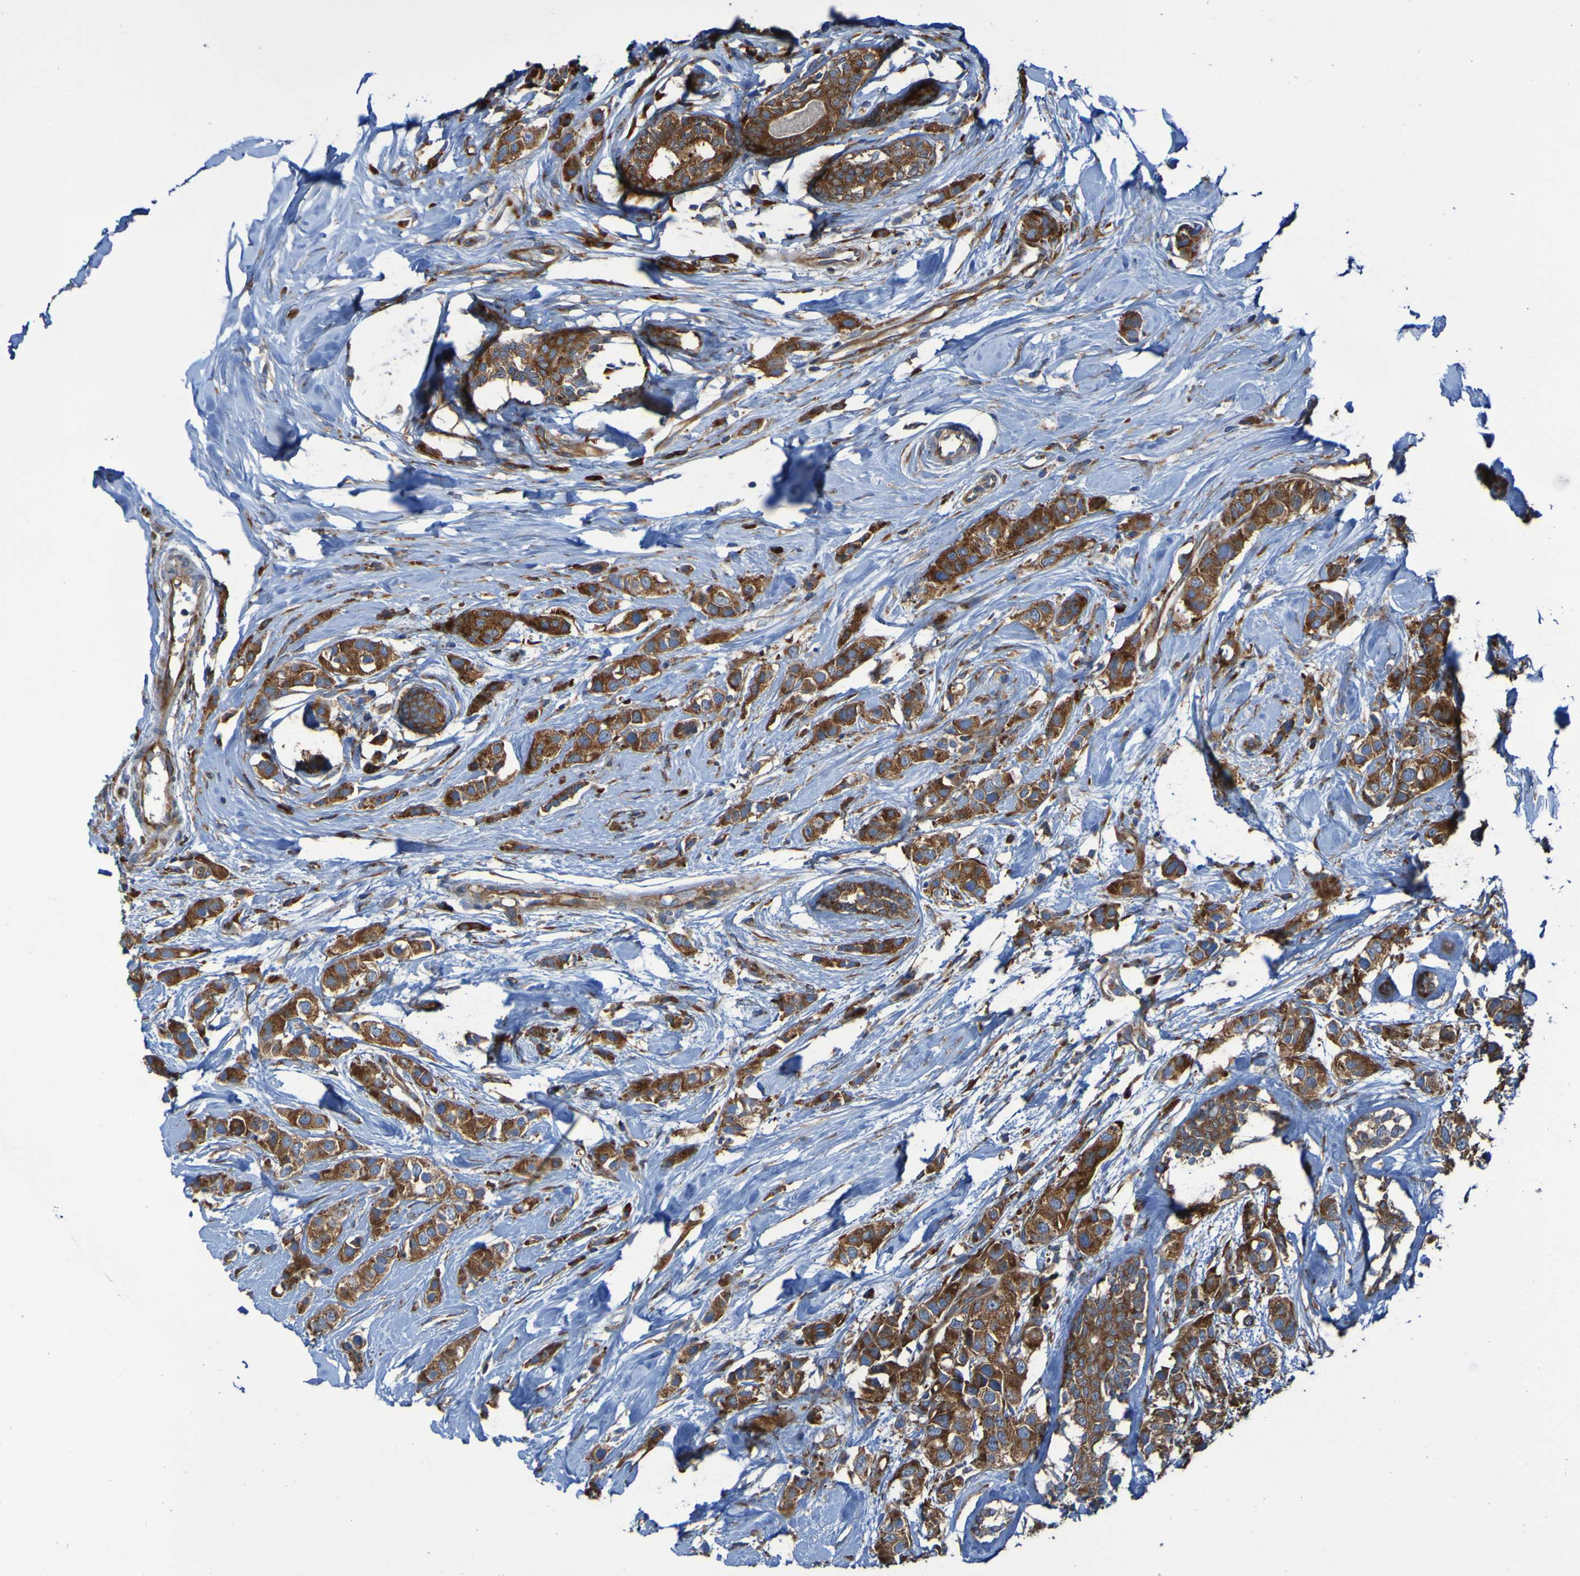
{"staining": {"intensity": "strong", "quantity": ">75%", "location": "cytoplasmic/membranous"}, "tissue": "breast cancer", "cell_type": "Tumor cells", "image_type": "cancer", "snomed": [{"axis": "morphology", "description": "Normal tissue, NOS"}, {"axis": "morphology", "description": "Duct carcinoma"}, {"axis": "topography", "description": "Breast"}], "caption": "An image of human intraductal carcinoma (breast) stained for a protein demonstrates strong cytoplasmic/membranous brown staining in tumor cells.", "gene": "RPL10", "patient": {"sex": "female", "age": 50}}